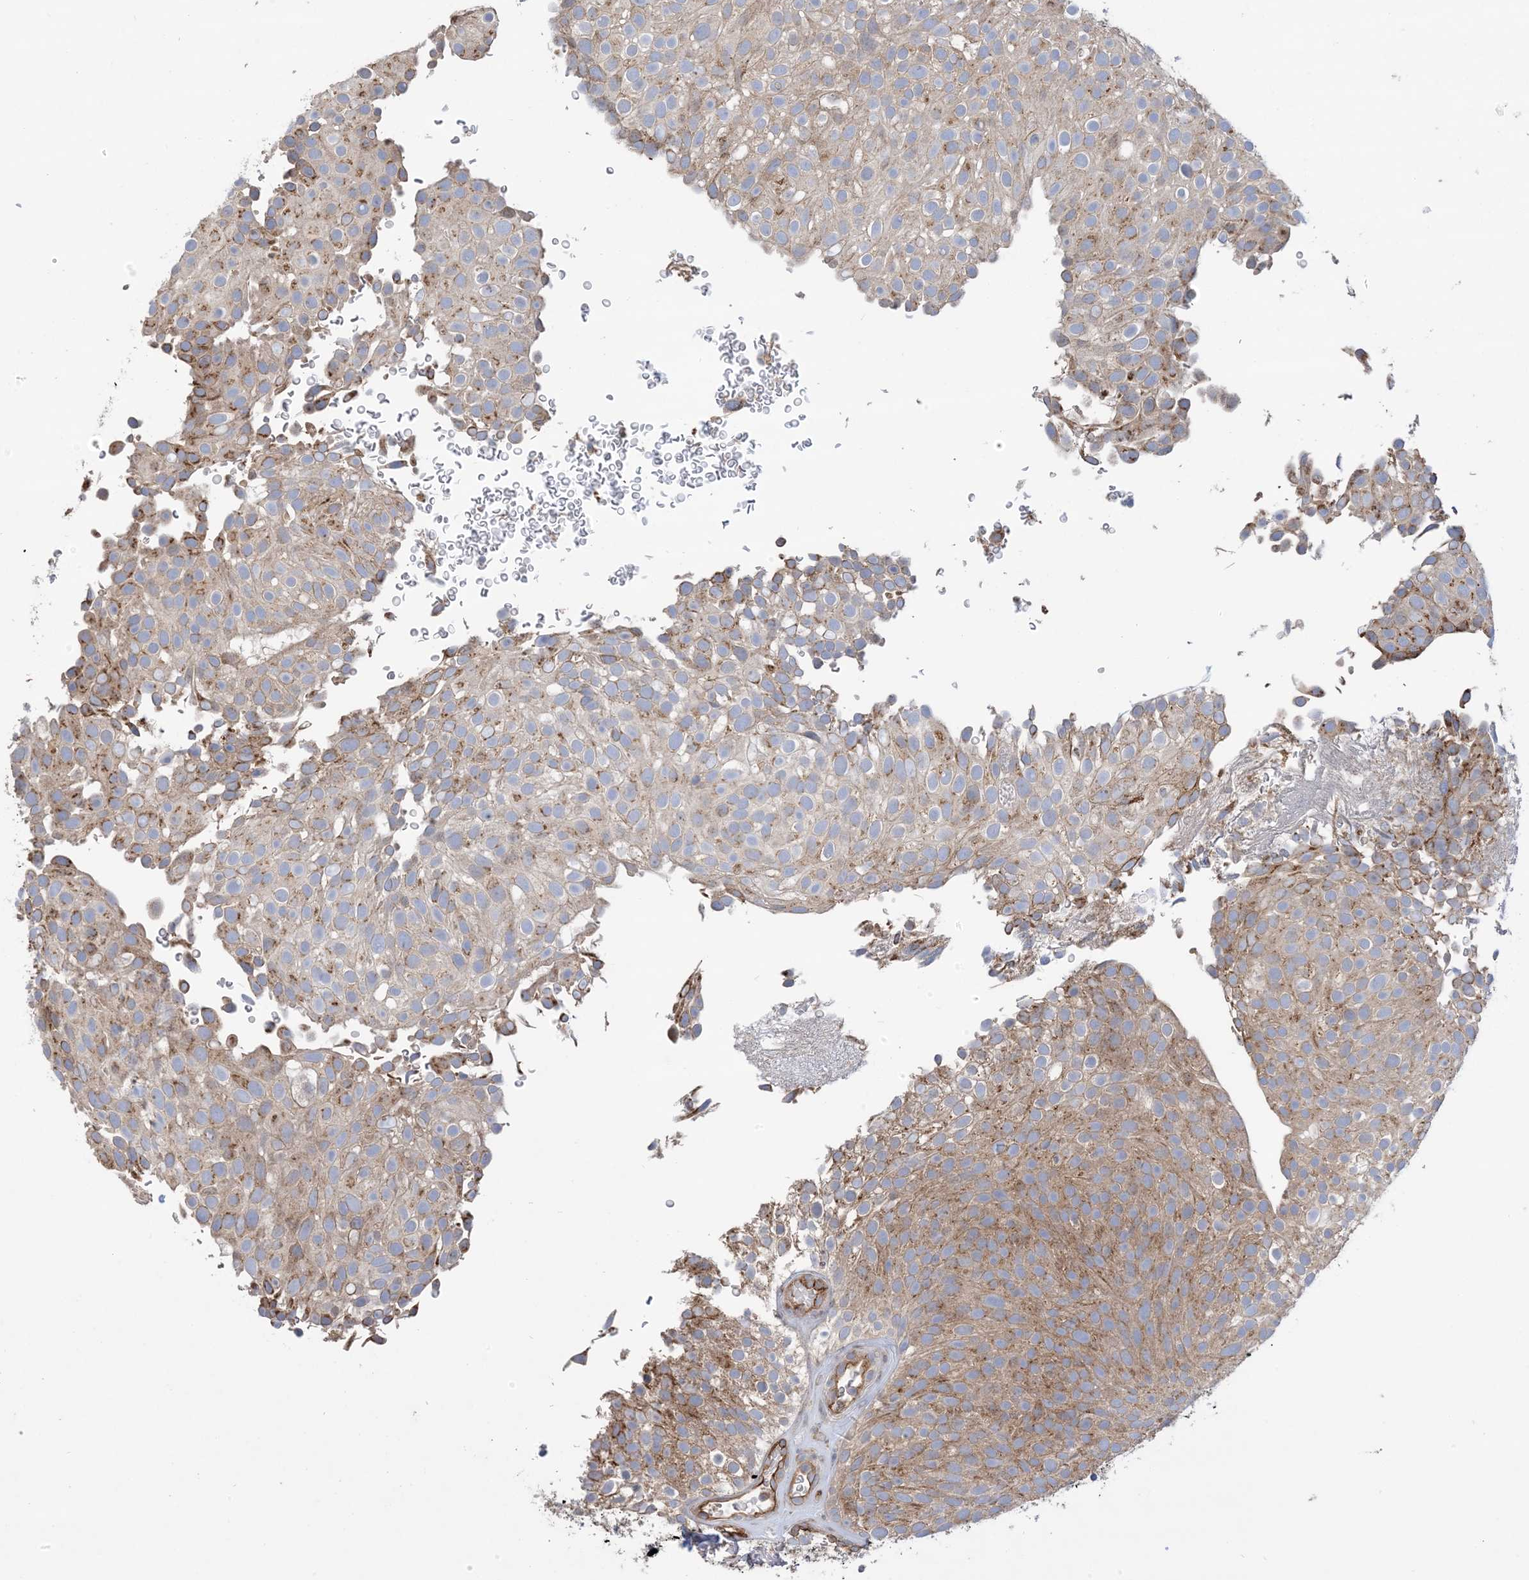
{"staining": {"intensity": "moderate", "quantity": ">75%", "location": "cytoplasmic/membranous"}, "tissue": "urothelial cancer", "cell_type": "Tumor cells", "image_type": "cancer", "snomed": [{"axis": "morphology", "description": "Urothelial carcinoma, Low grade"}, {"axis": "topography", "description": "Urinary bladder"}], "caption": "High-magnification brightfield microscopy of urothelial cancer stained with DAB (3,3'-diaminobenzidine) (brown) and counterstained with hematoxylin (blue). tumor cells exhibit moderate cytoplasmic/membranous staining is identified in about>75% of cells. The protein is shown in brown color, while the nuclei are stained blue.", "gene": "CLEC16A", "patient": {"sex": "male", "age": 78}}